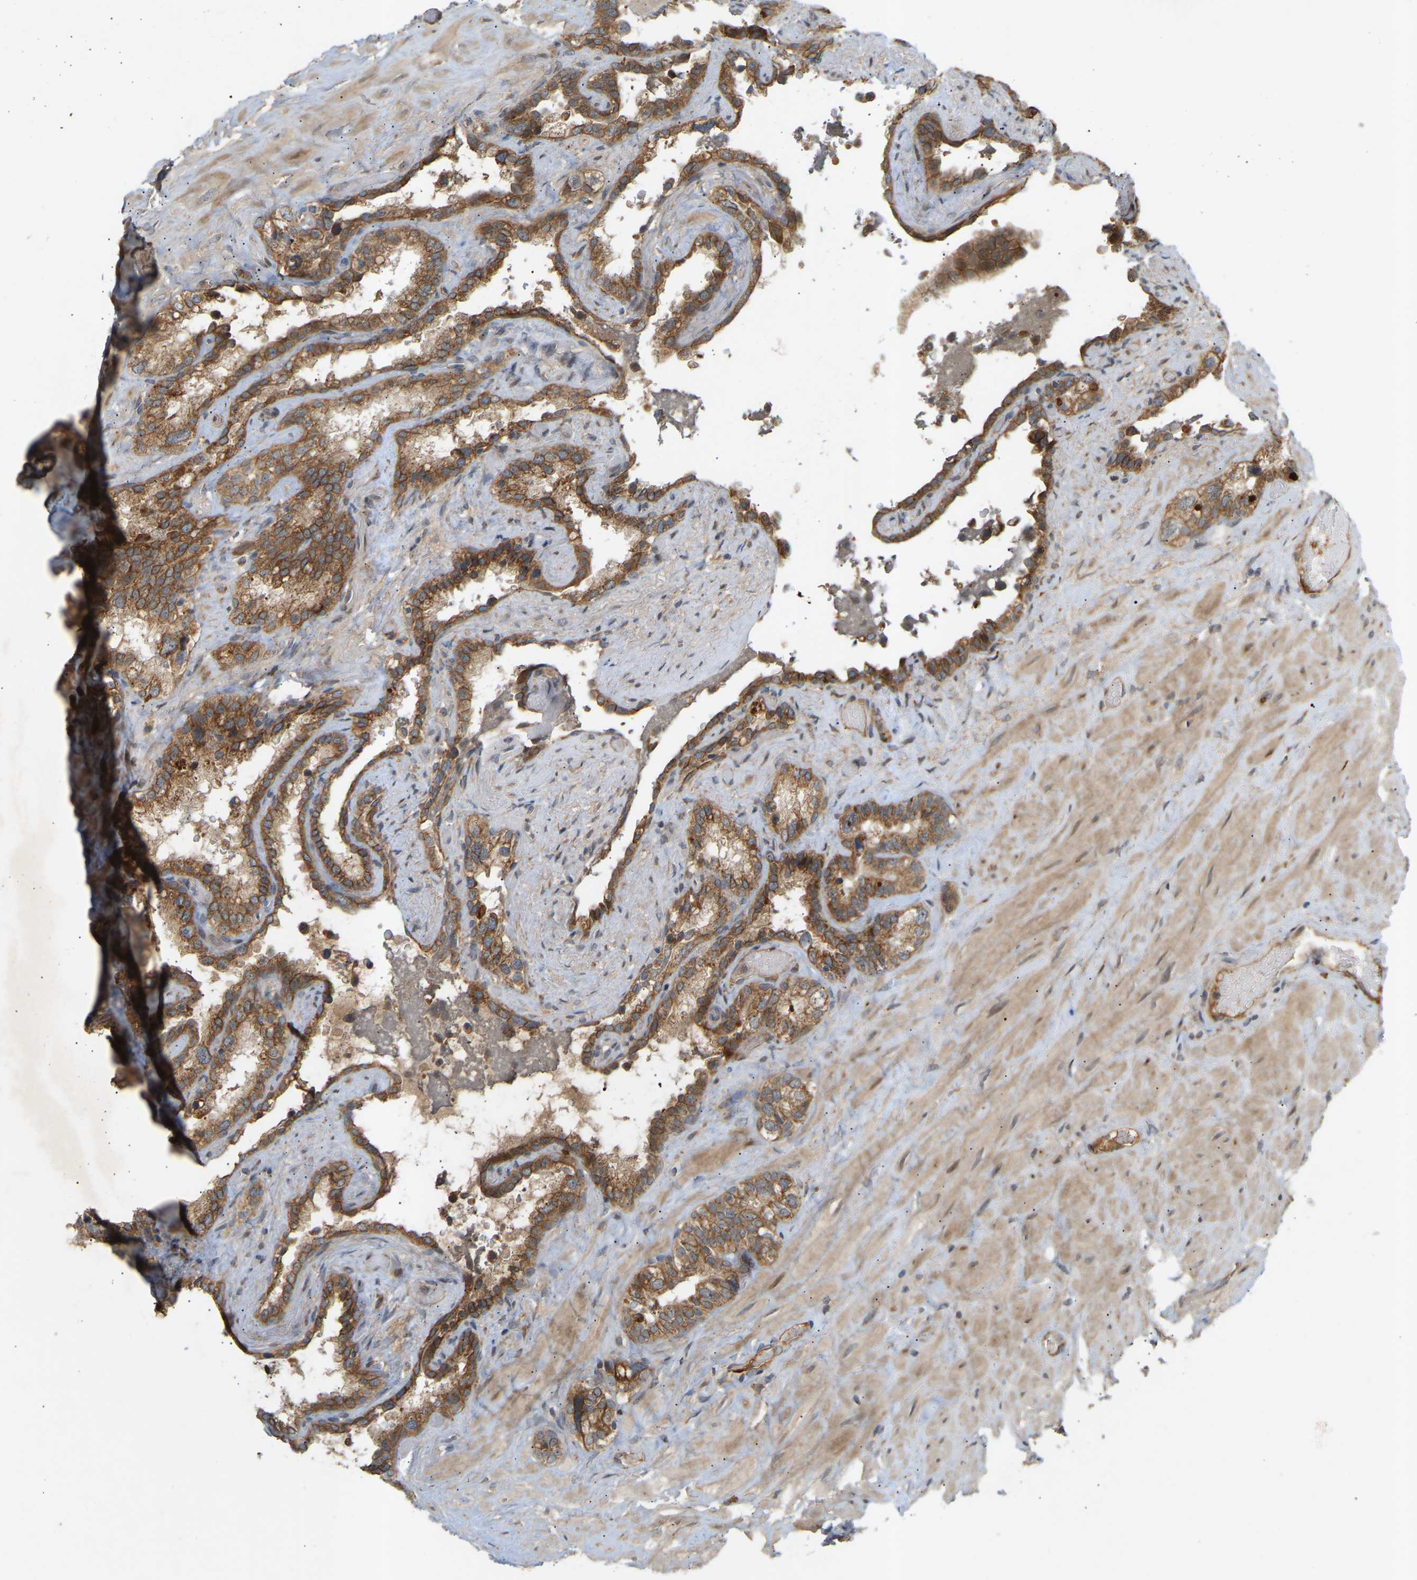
{"staining": {"intensity": "moderate", "quantity": ">75%", "location": "cytoplasmic/membranous"}, "tissue": "seminal vesicle", "cell_type": "Glandular cells", "image_type": "normal", "snomed": [{"axis": "morphology", "description": "Normal tissue, NOS"}, {"axis": "topography", "description": "Seminal veicle"}], "caption": "This histopathology image reveals immunohistochemistry staining of normal seminal vesicle, with medium moderate cytoplasmic/membranous positivity in about >75% of glandular cells.", "gene": "ATP5MF", "patient": {"sex": "male", "age": 68}}